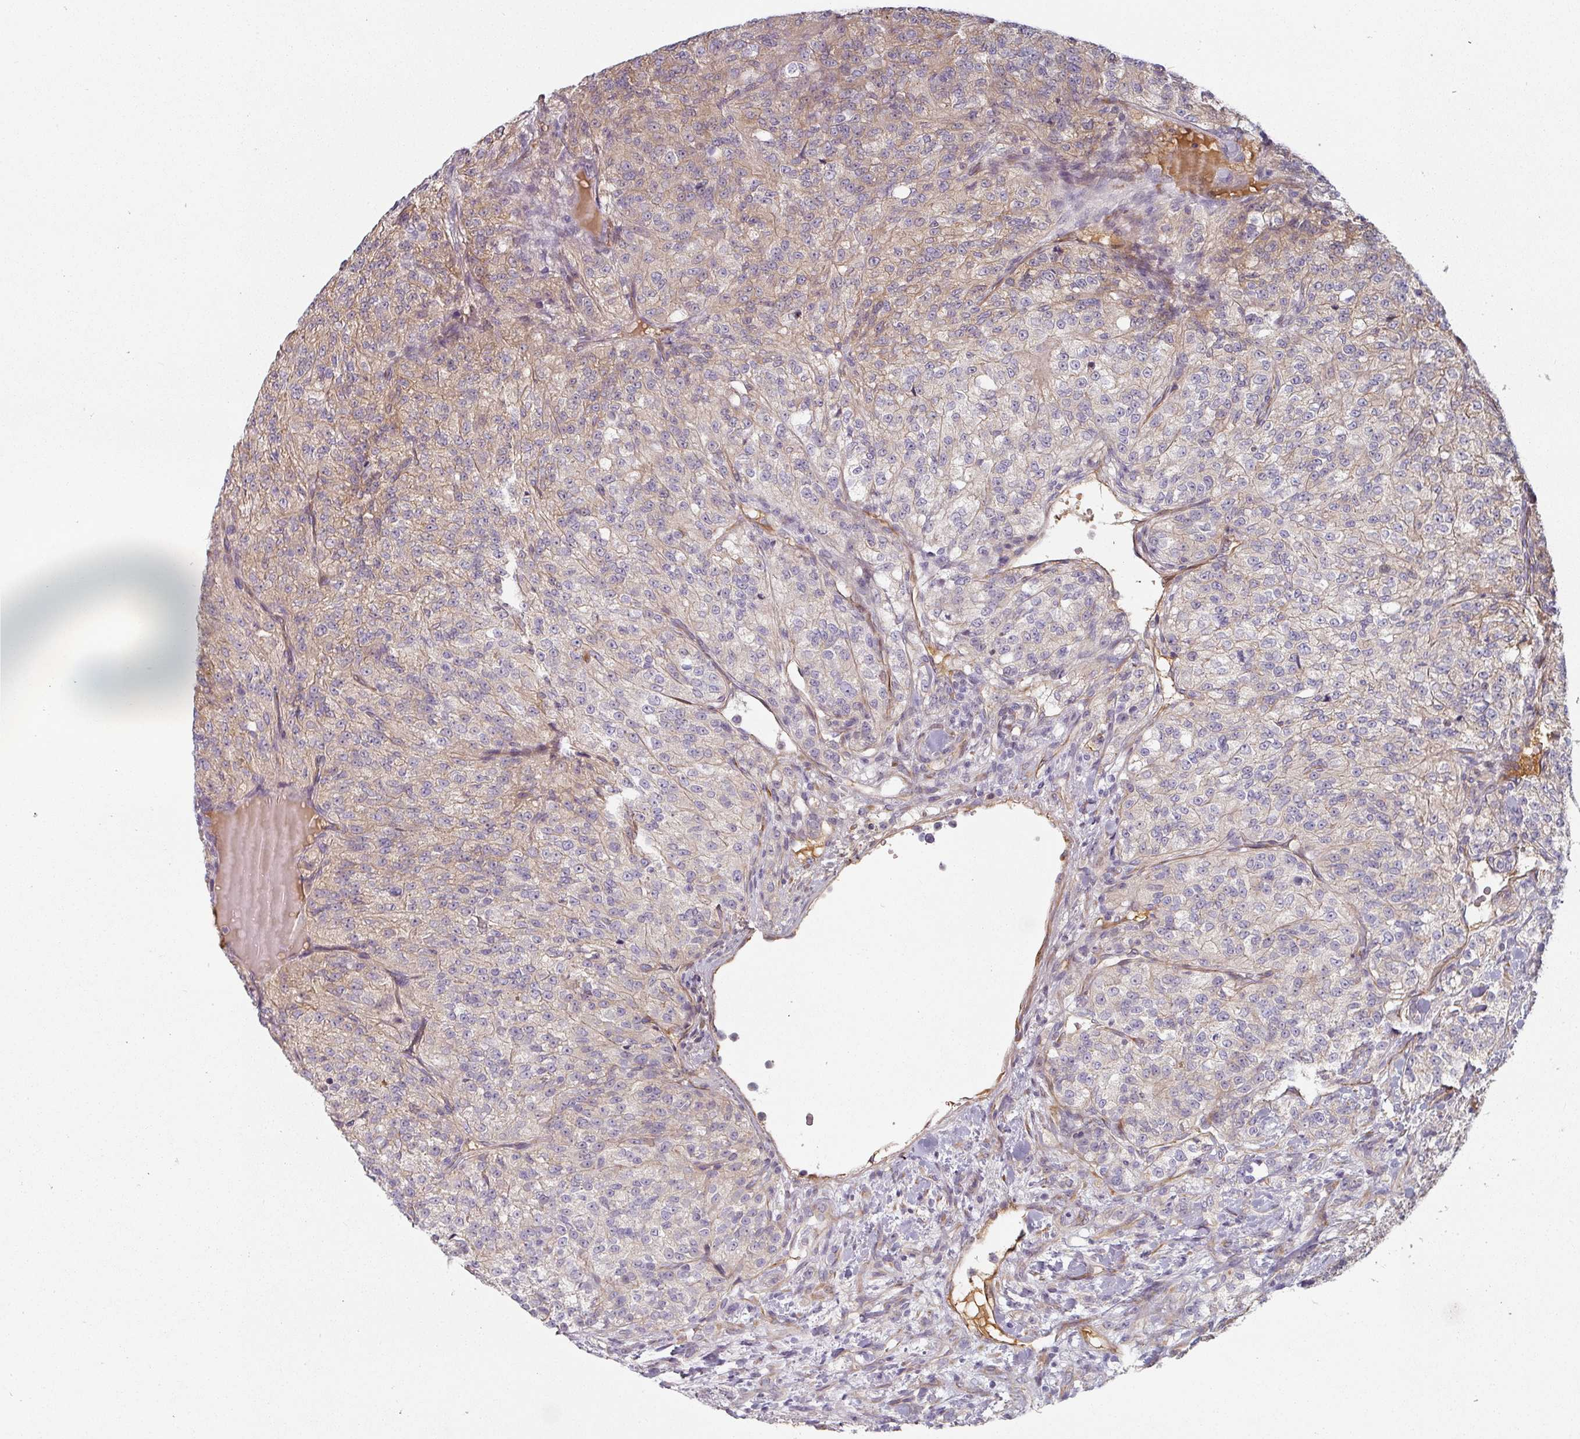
{"staining": {"intensity": "weak", "quantity": "25%-75%", "location": "cytoplasmic/membranous"}, "tissue": "renal cancer", "cell_type": "Tumor cells", "image_type": "cancer", "snomed": [{"axis": "morphology", "description": "Adenocarcinoma, NOS"}, {"axis": "topography", "description": "Kidney"}], "caption": "Immunohistochemistry of renal cancer shows low levels of weak cytoplasmic/membranous positivity in about 25%-75% of tumor cells.", "gene": "CEP78", "patient": {"sex": "female", "age": 63}}